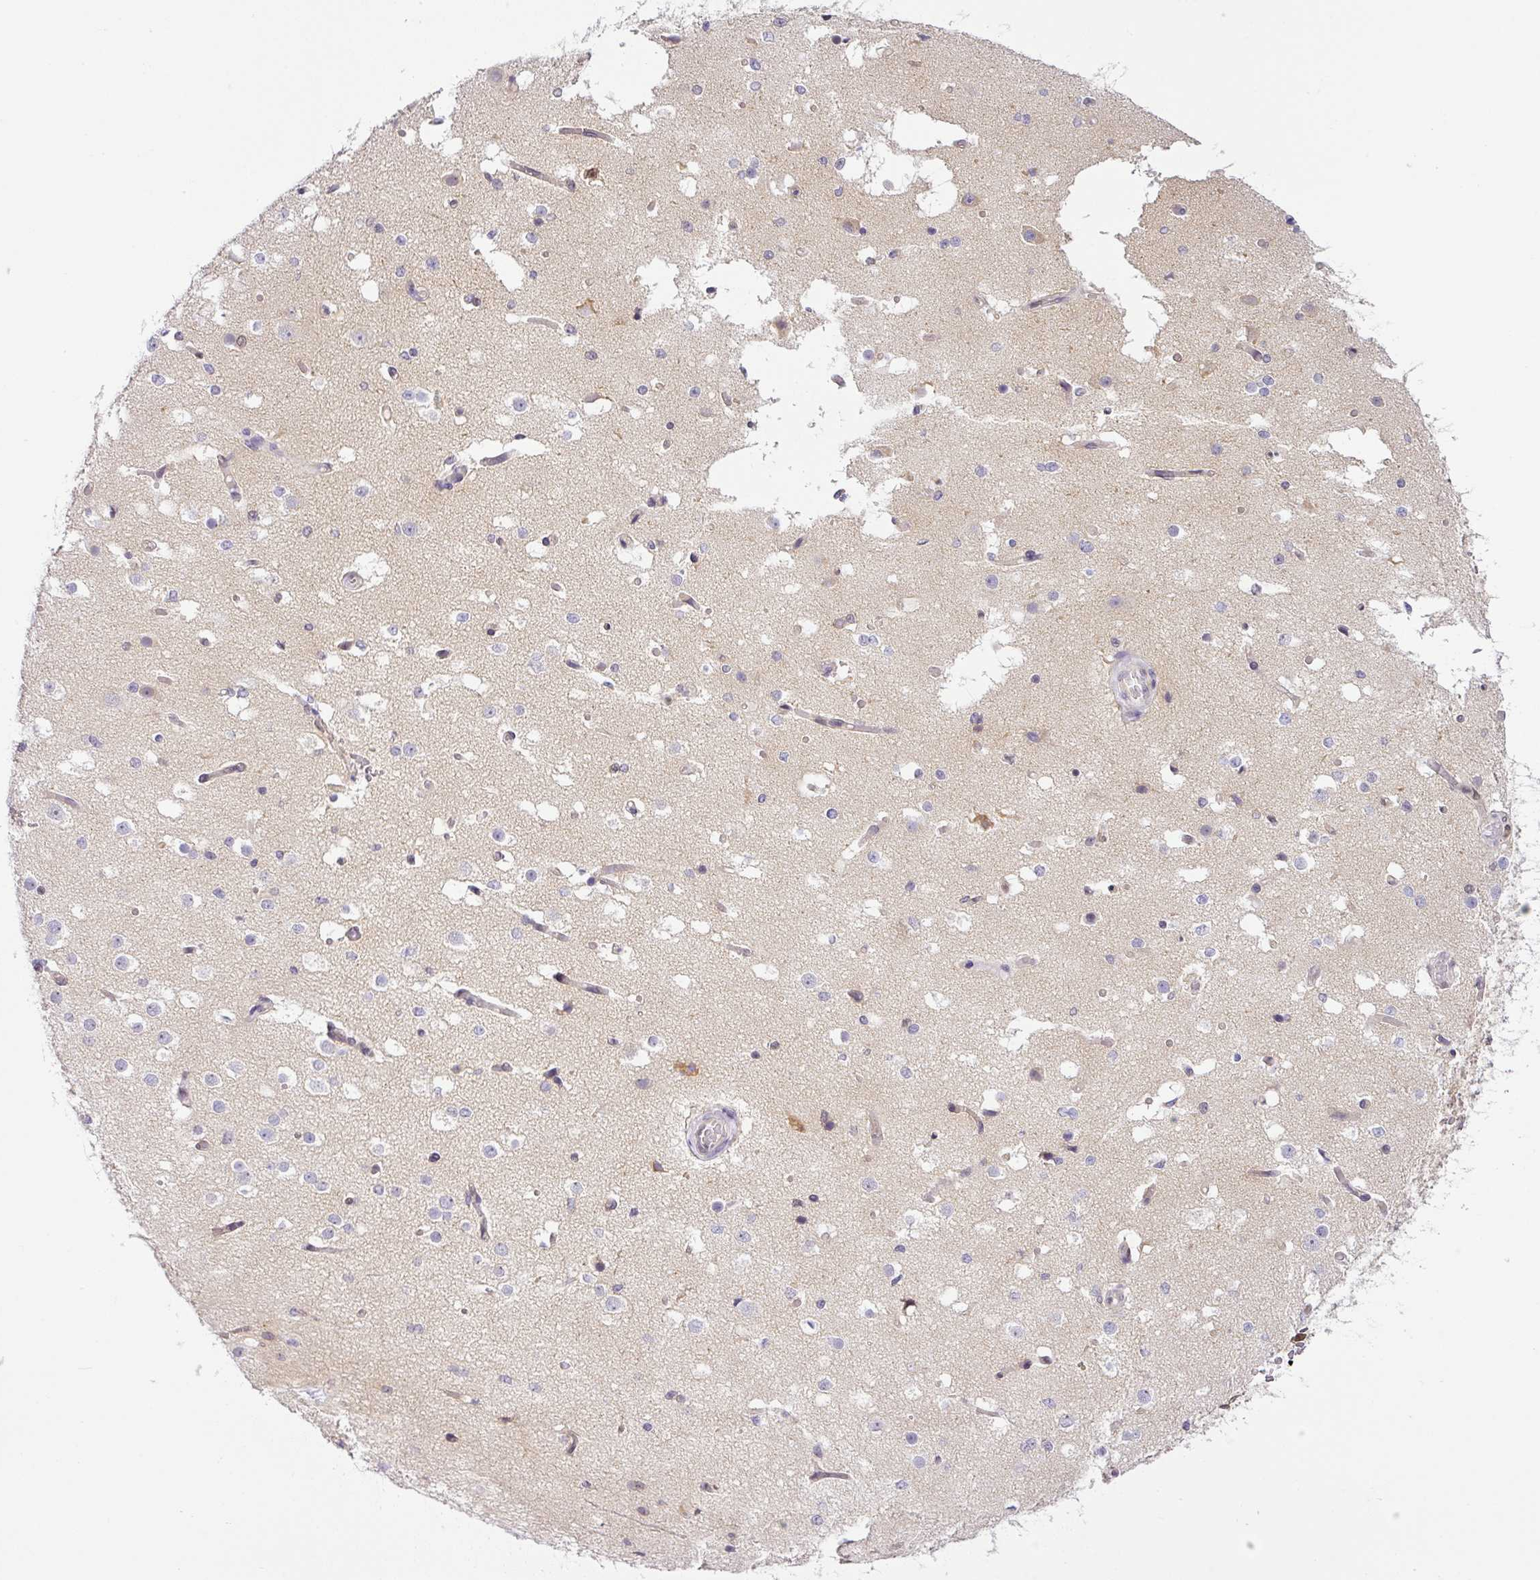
{"staining": {"intensity": "negative", "quantity": "none", "location": "none"}, "tissue": "cerebral cortex", "cell_type": "Endothelial cells", "image_type": "normal", "snomed": [{"axis": "morphology", "description": "Normal tissue, NOS"}, {"axis": "morphology", "description": "Inflammation, NOS"}, {"axis": "topography", "description": "Cerebral cortex"}], "caption": "Immunohistochemistry histopathology image of unremarkable human cerebral cortex stained for a protein (brown), which demonstrates no staining in endothelial cells. The staining was performed using DAB to visualize the protein expression in brown, while the nuclei were stained in blue with hematoxylin (Magnification: 20x).", "gene": "NDUFB2", "patient": {"sex": "male", "age": 6}}